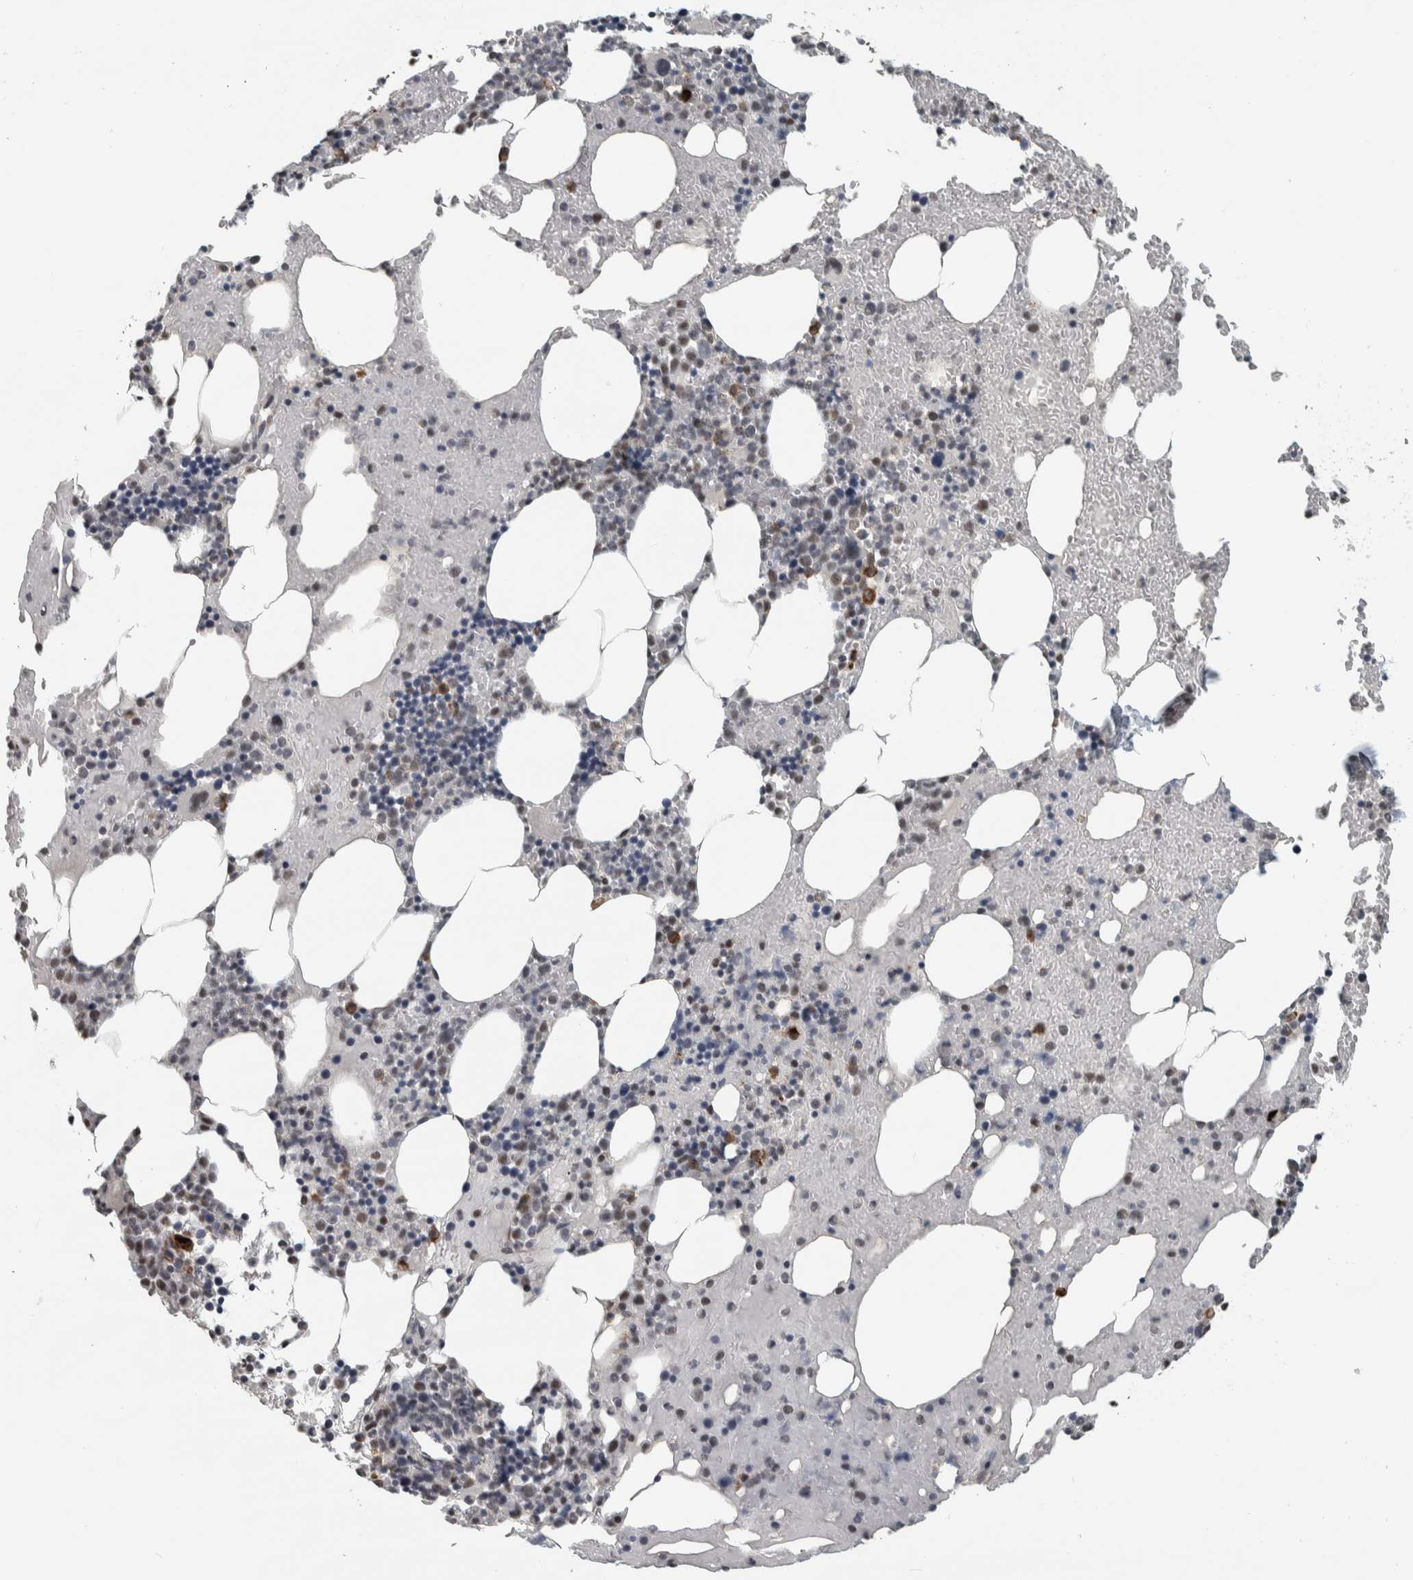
{"staining": {"intensity": "strong", "quantity": "<25%", "location": "cytoplasmic/membranous"}, "tissue": "bone marrow", "cell_type": "Hematopoietic cells", "image_type": "normal", "snomed": [{"axis": "morphology", "description": "Normal tissue, NOS"}, {"axis": "morphology", "description": "Inflammation, NOS"}, {"axis": "topography", "description": "Bone marrow"}], "caption": "This micrograph demonstrates IHC staining of unremarkable bone marrow, with medium strong cytoplasmic/membranous positivity in approximately <25% of hematopoietic cells.", "gene": "DDX42", "patient": {"sex": "male", "age": 68}}